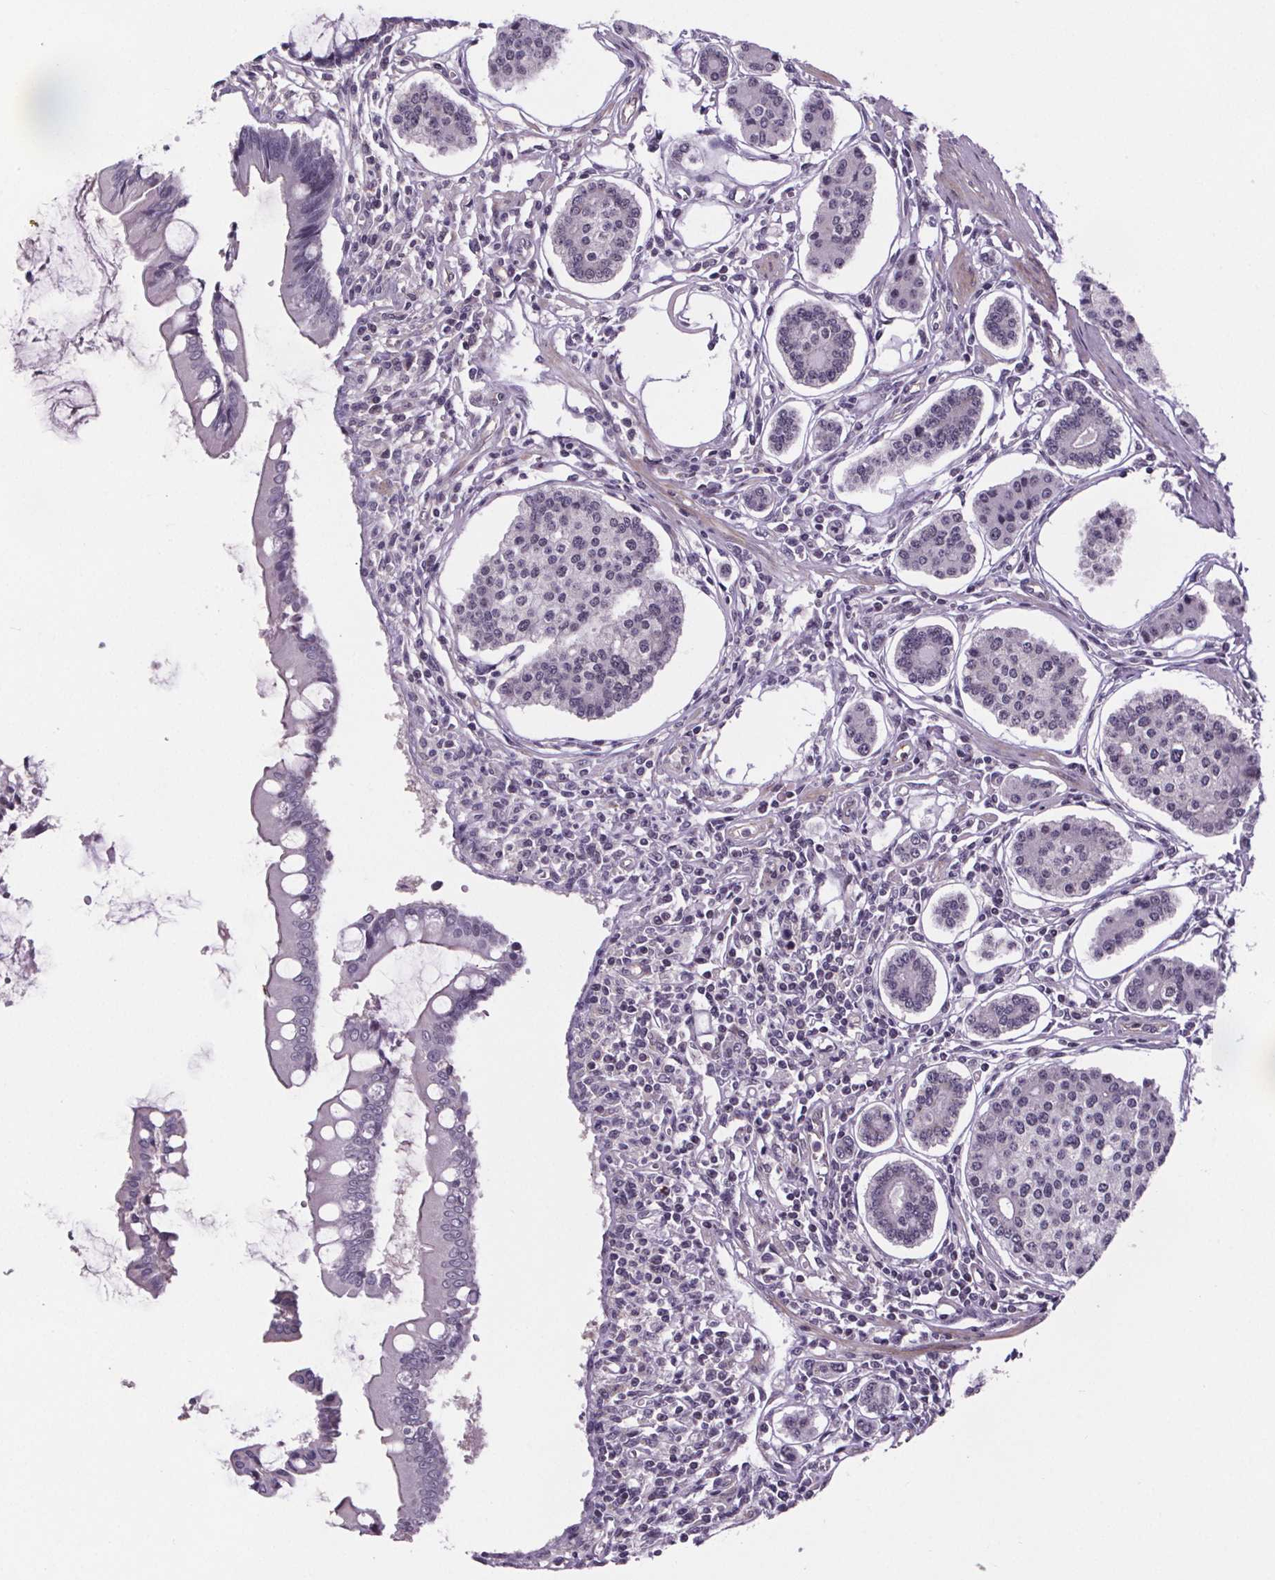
{"staining": {"intensity": "negative", "quantity": "none", "location": "none"}, "tissue": "carcinoid", "cell_type": "Tumor cells", "image_type": "cancer", "snomed": [{"axis": "morphology", "description": "Carcinoid, malignant, NOS"}, {"axis": "topography", "description": "Small intestine"}], "caption": "The histopathology image displays no staining of tumor cells in carcinoid (malignant). (DAB immunohistochemistry, high magnification).", "gene": "TTC12", "patient": {"sex": "female", "age": 65}}